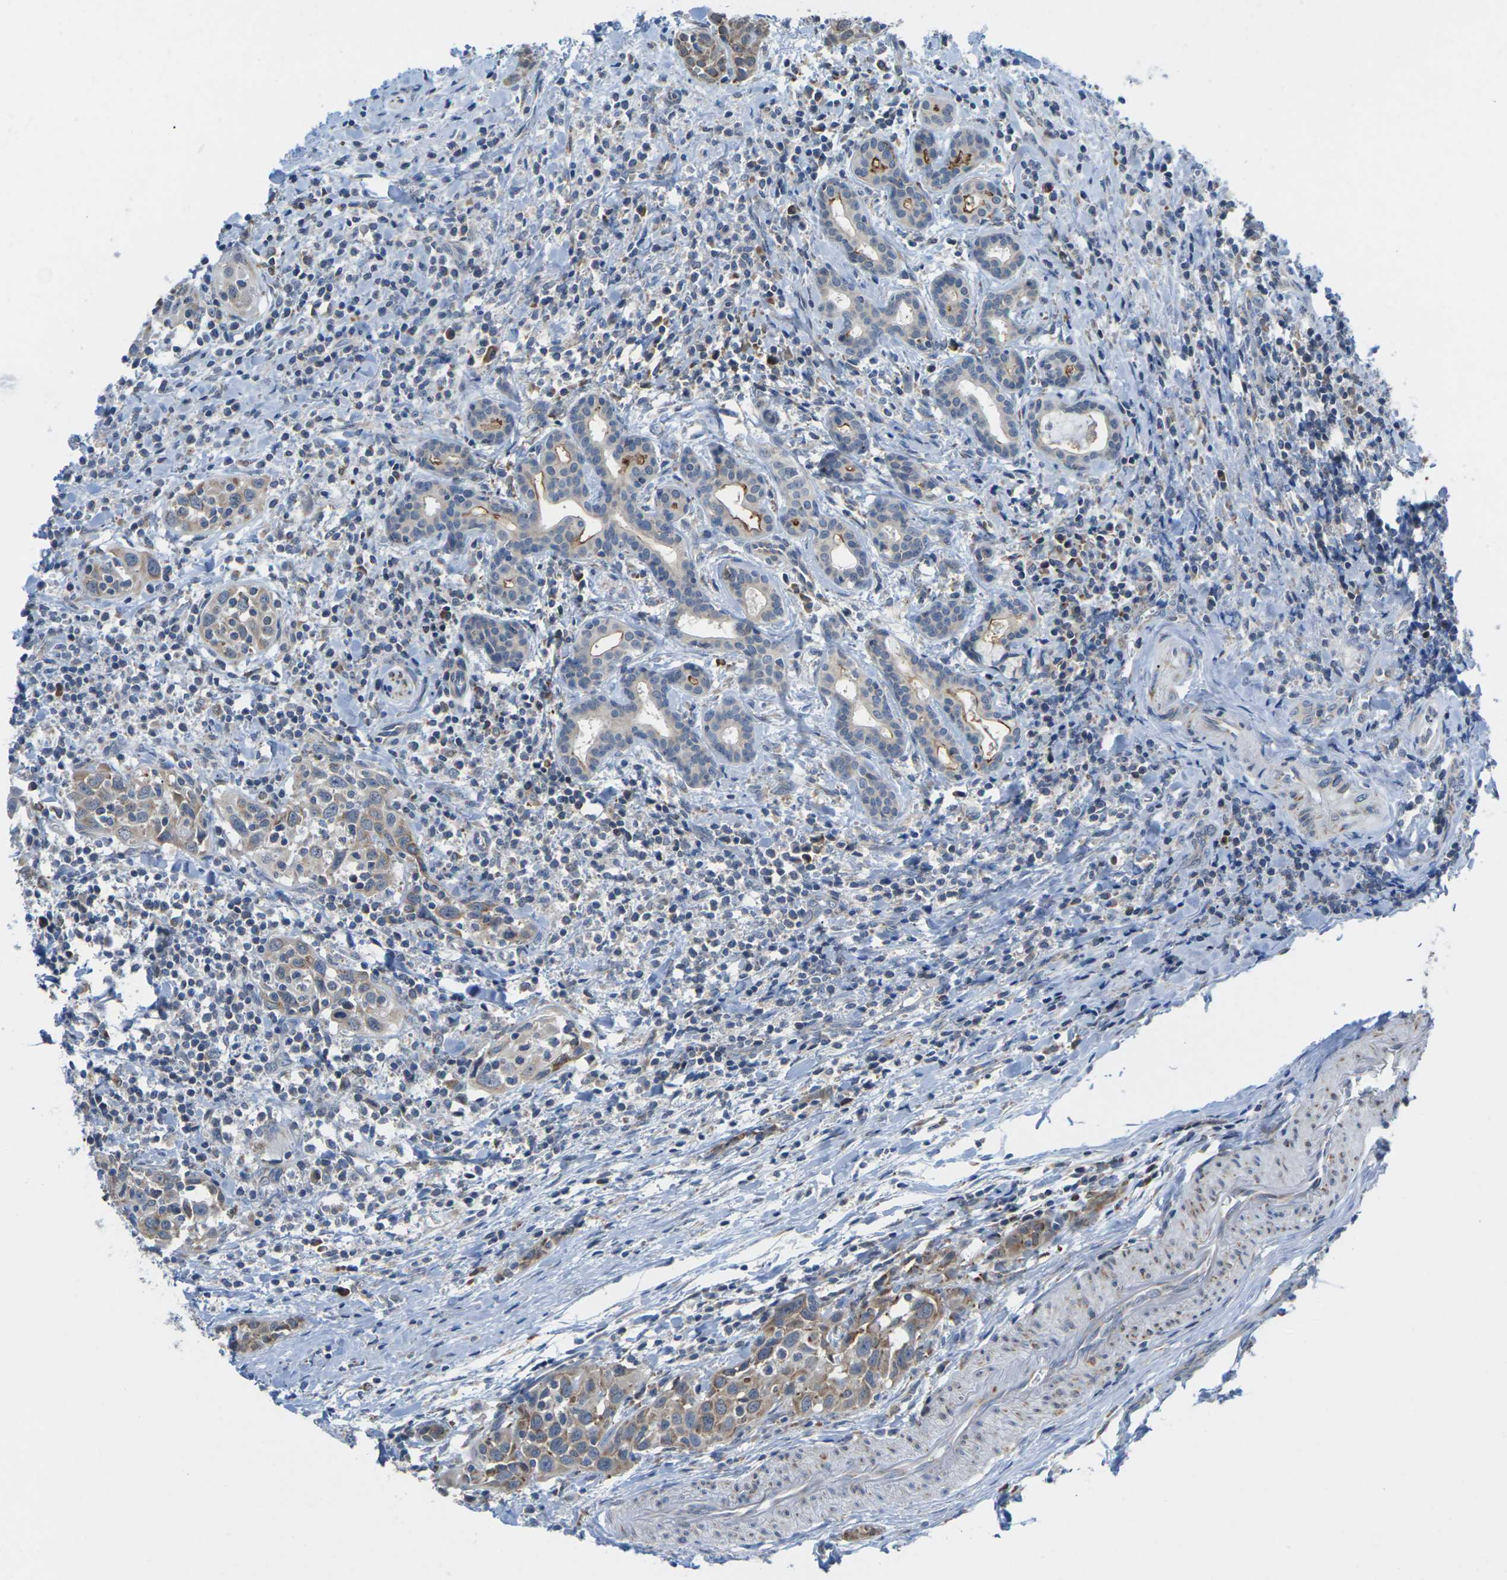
{"staining": {"intensity": "moderate", "quantity": "<25%", "location": "cytoplasmic/membranous"}, "tissue": "head and neck cancer", "cell_type": "Tumor cells", "image_type": "cancer", "snomed": [{"axis": "morphology", "description": "Squamous cell carcinoma, NOS"}, {"axis": "topography", "description": "Oral tissue"}, {"axis": "topography", "description": "Head-Neck"}], "caption": "Protein expression analysis of head and neck cancer reveals moderate cytoplasmic/membranous expression in approximately <25% of tumor cells.", "gene": "PDZK1IP1", "patient": {"sex": "female", "age": 50}}